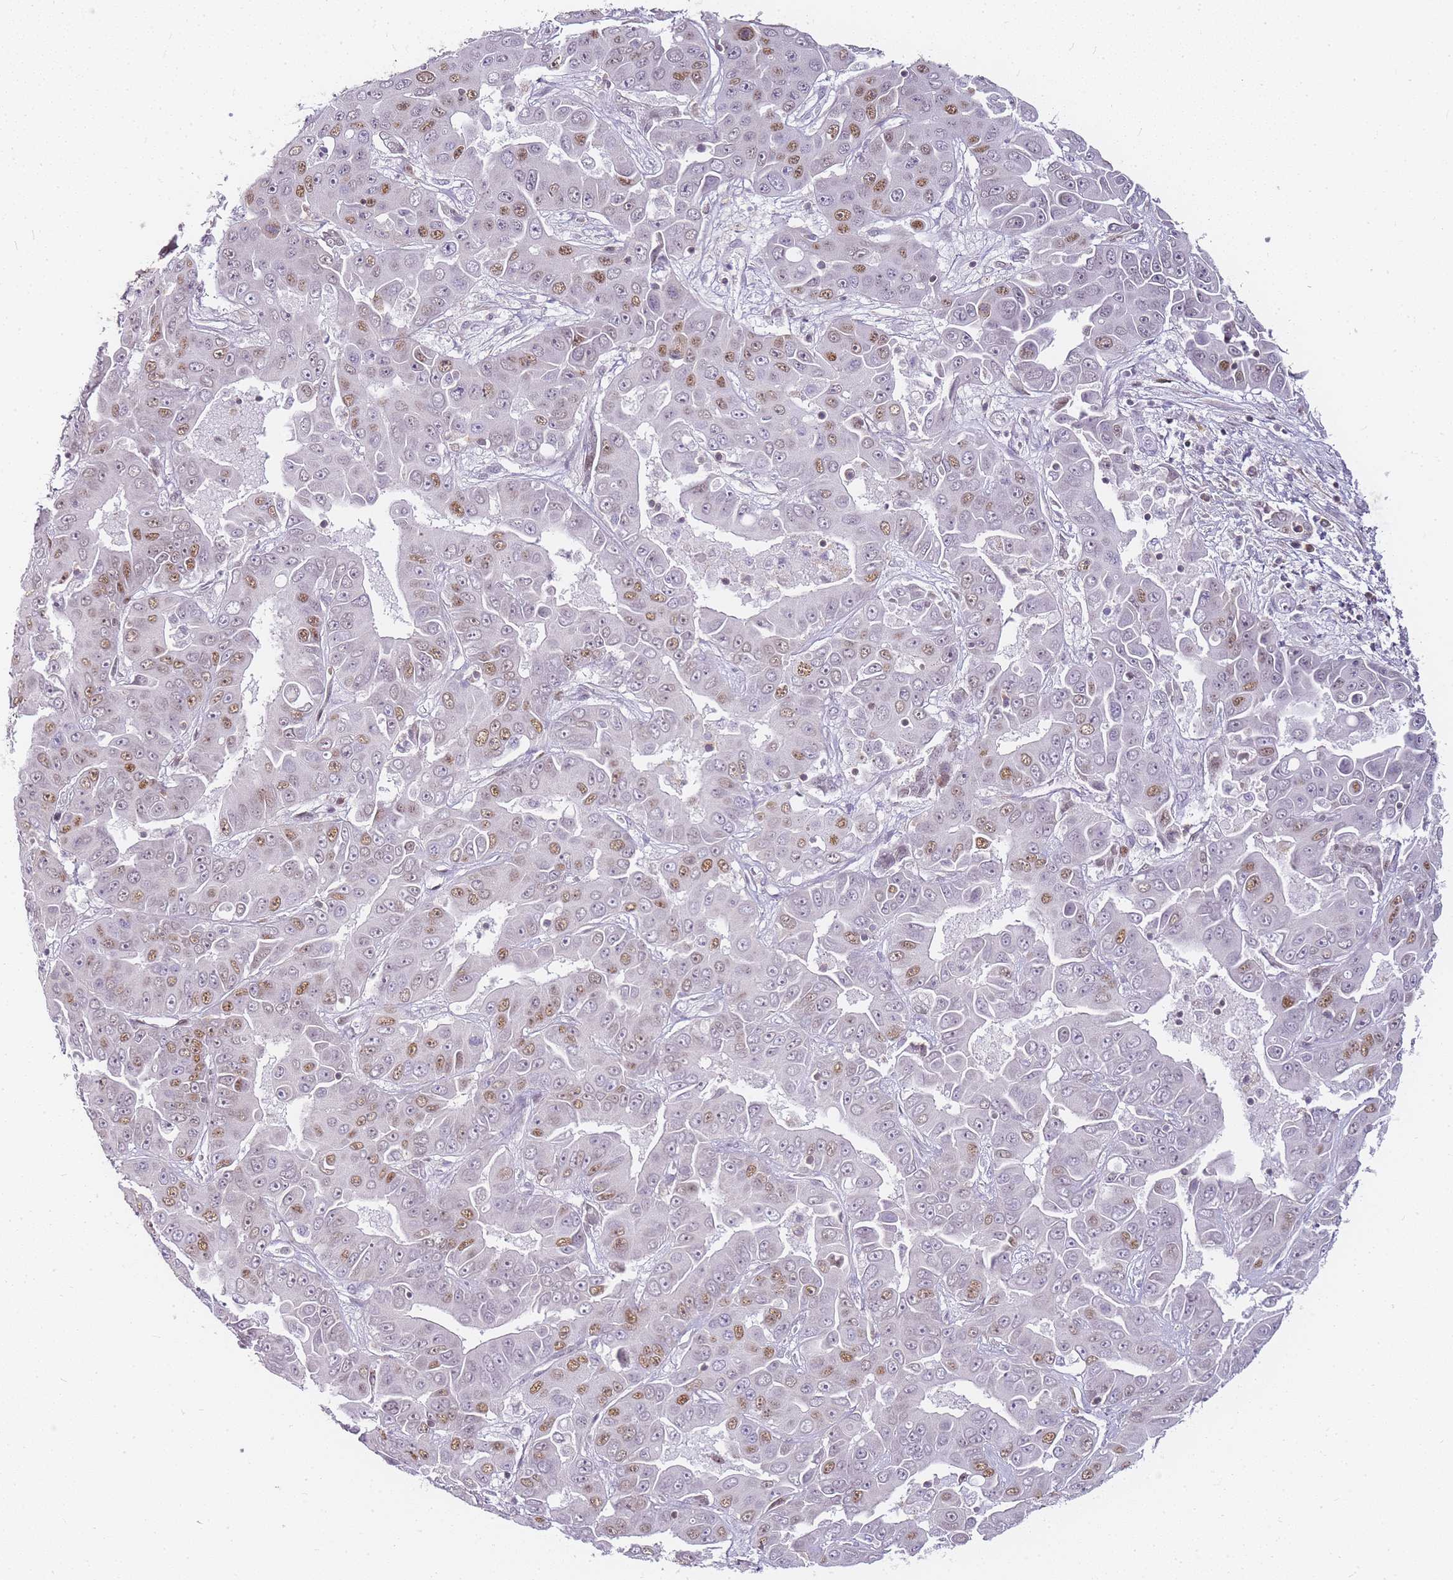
{"staining": {"intensity": "moderate", "quantity": "25%-75%", "location": "nuclear"}, "tissue": "liver cancer", "cell_type": "Tumor cells", "image_type": "cancer", "snomed": [{"axis": "morphology", "description": "Cholangiocarcinoma"}, {"axis": "topography", "description": "Liver"}], "caption": "Human liver cholangiocarcinoma stained with a protein marker exhibits moderate staining in tumor cells.", "gene": "JAKMIP1", "patient": {"sex": "female", "age": 52}}